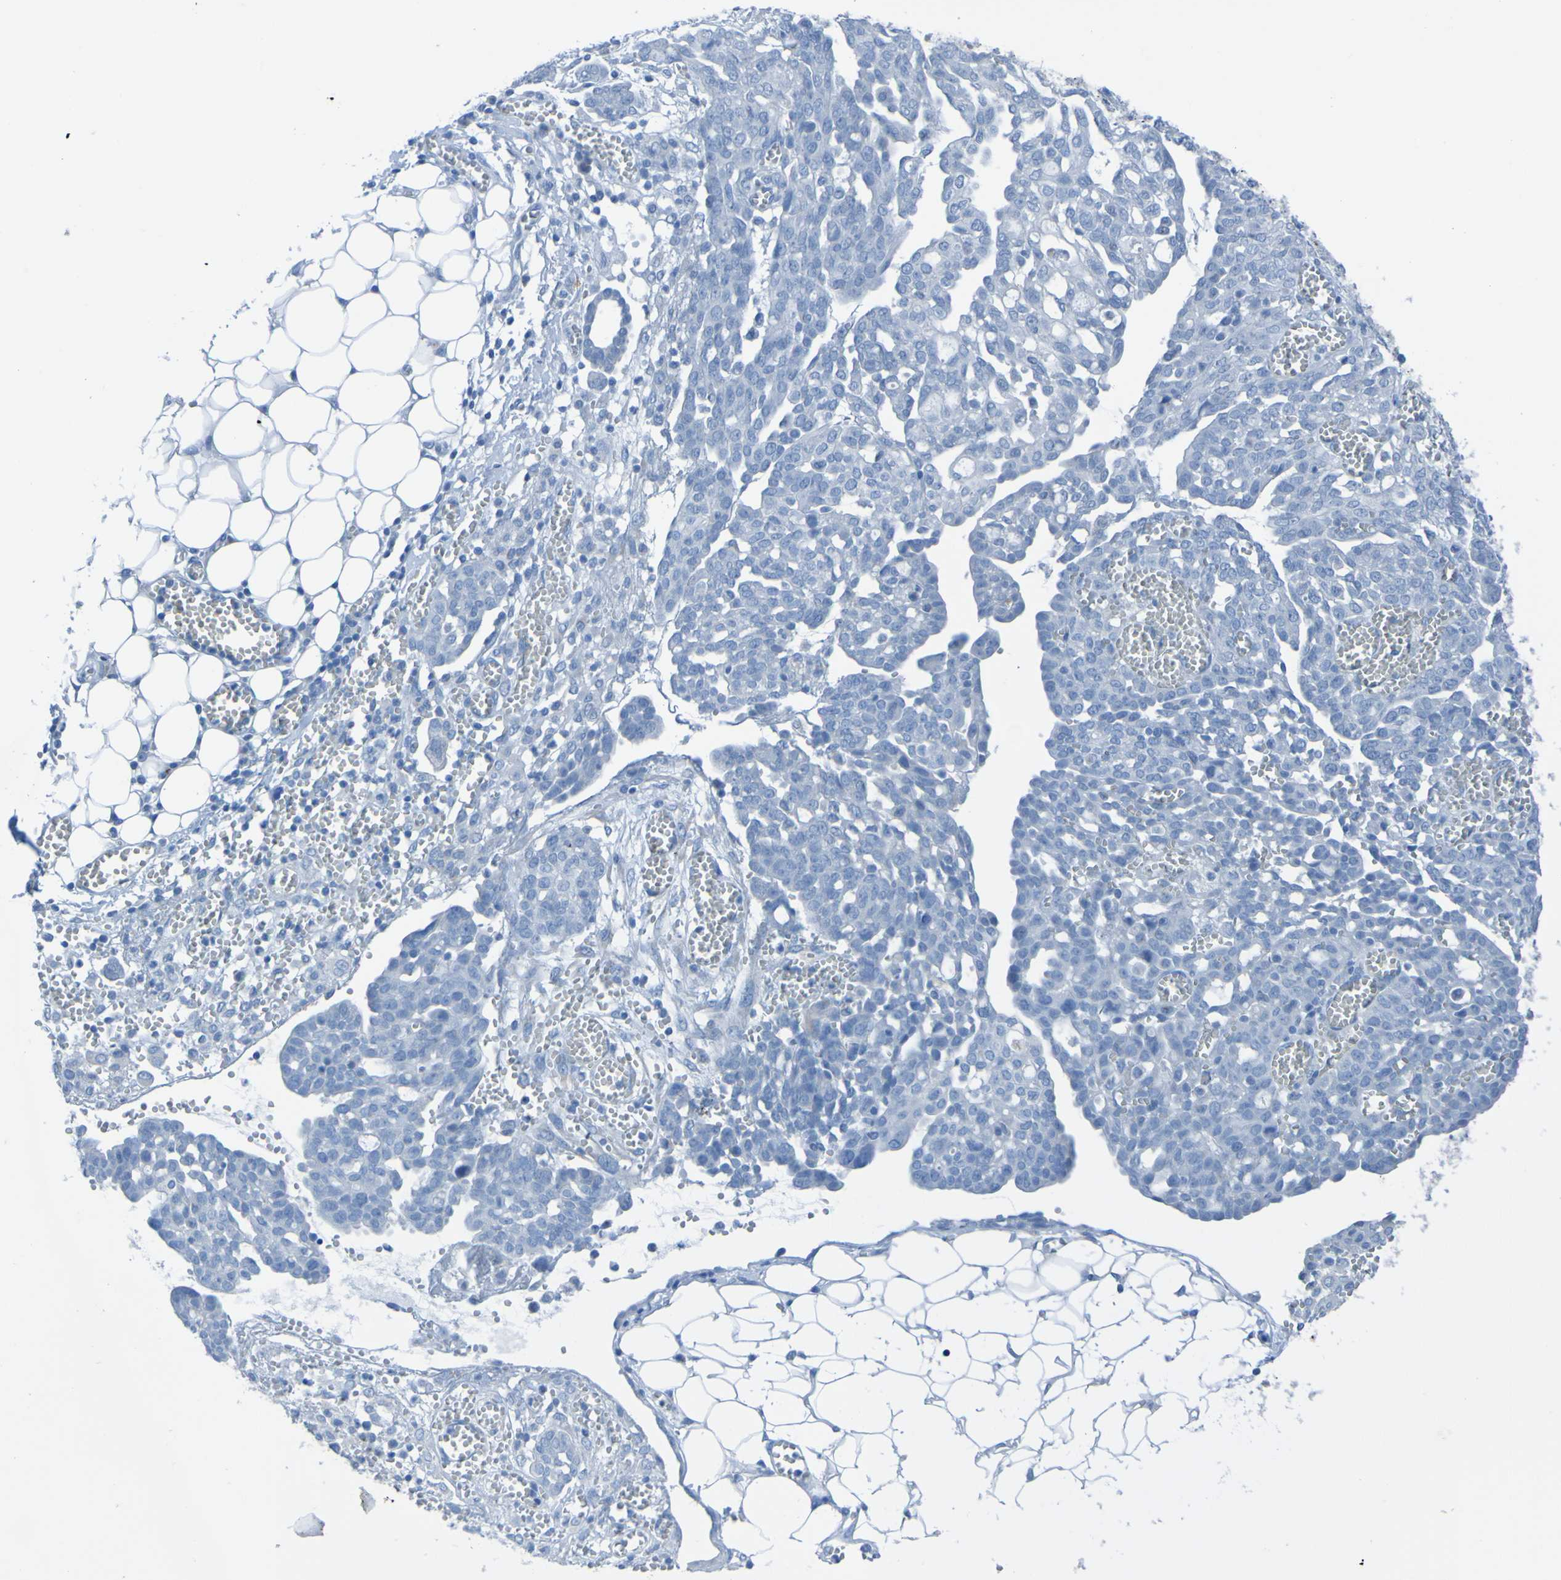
{"staining": {"intensity": "negative", "quantity": "none", "location": "none"}, "tissue": "ovarian cancer", "cell_type": "Tumor cells", "image_type": "cancer", "snomed": [{"axis": "morphology", "description": "Cystadenocarcinoma, serous, NOS"}, {"axis": "topography", "description": "Soft tissue"}, {"axis": "topography", "description": "Ovary"}], "caption": "Immunohistochemistry of human ovarian cancer (serous cystadenocarcinoma) shows no staining in tumor cells.", "gene": "ACMSD", "patient": {"sex": "female", "age": 57}}